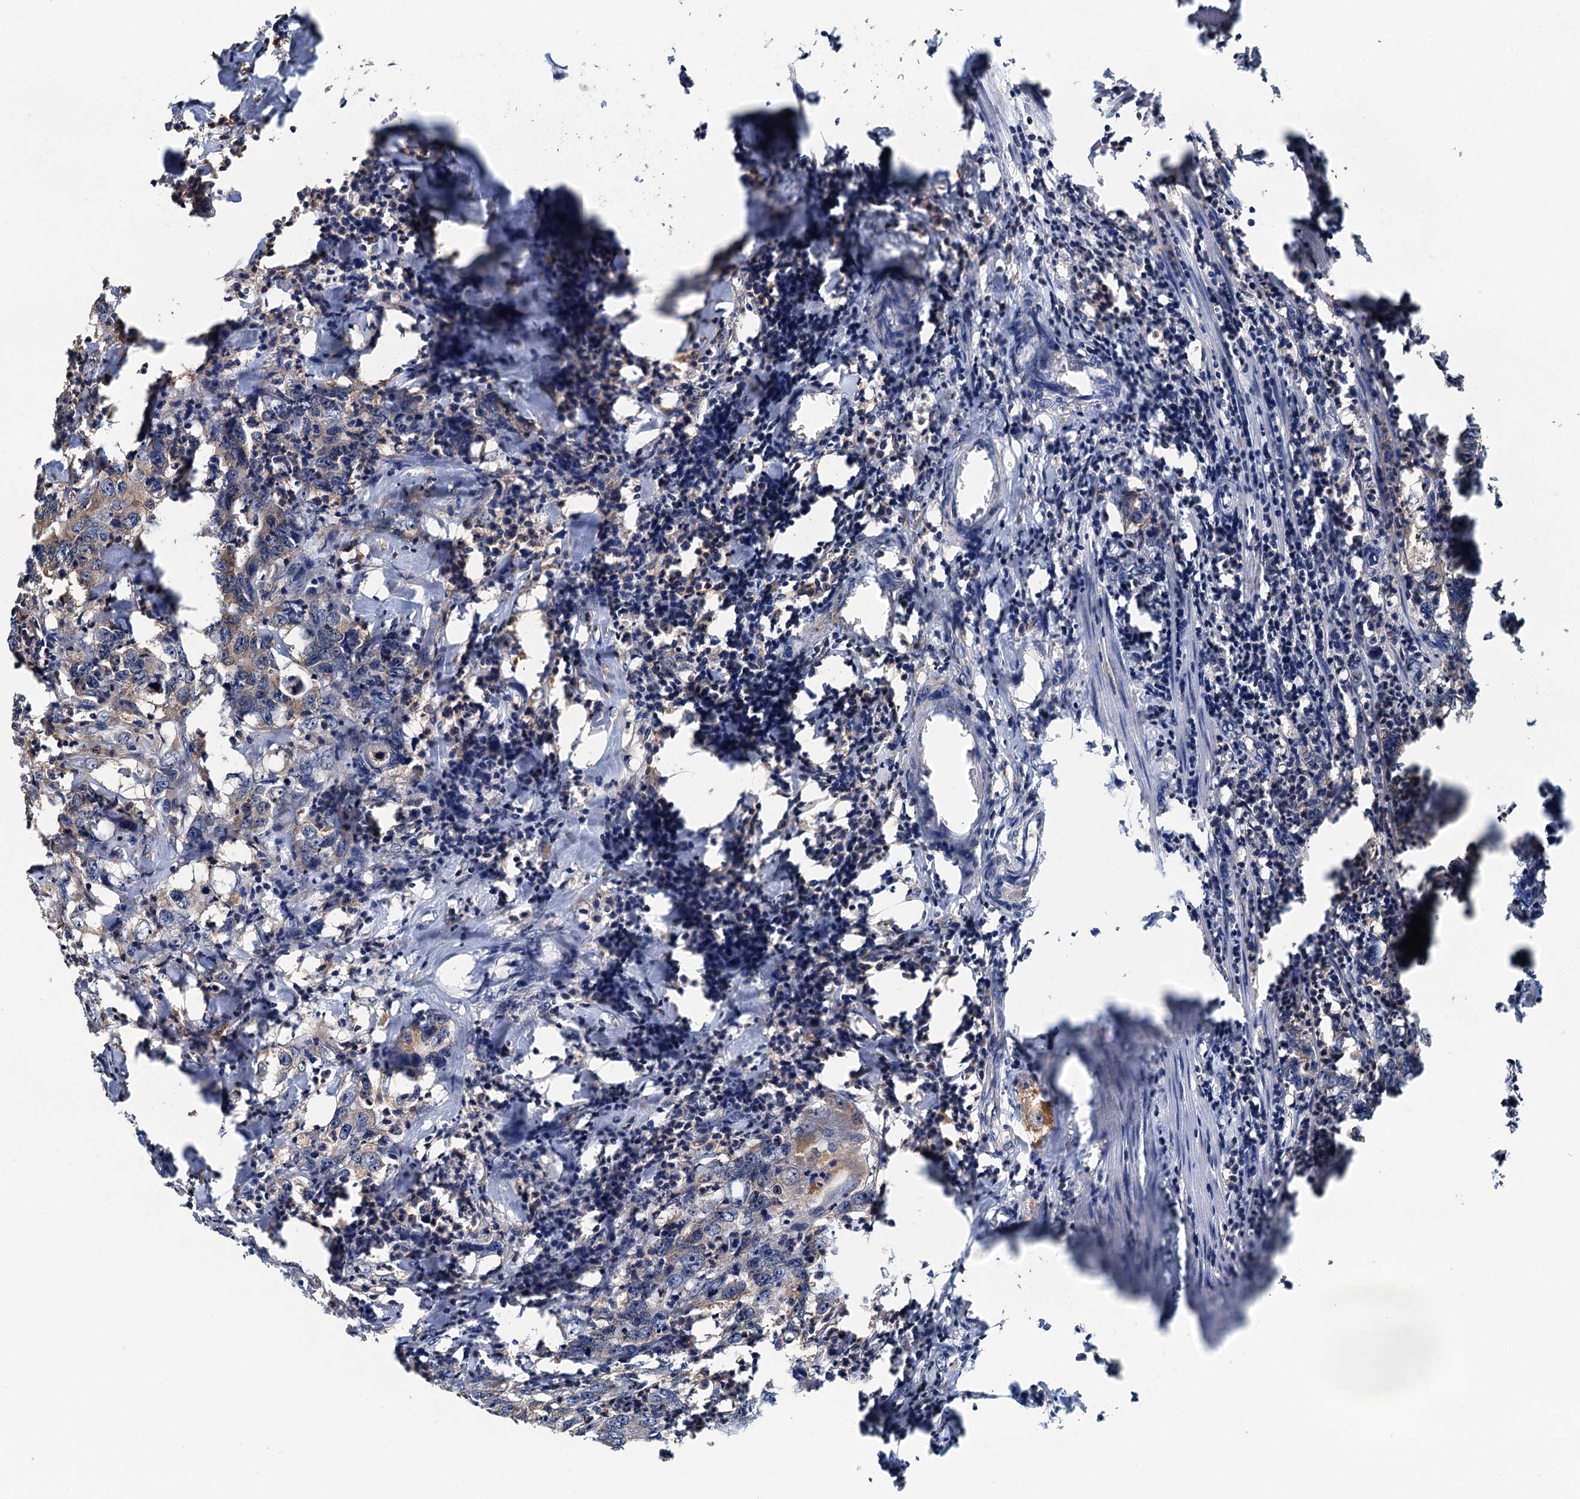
{"staining": {"intensity": "weak", "quantity": "<25%", "location": "cytoplasmic/membranous"}, "tissue": "colorectal cancer", "cell_type": "Tumor cells", "image_type": "cancer", "snomed": [{"axis": "morphology", "description": "Adenocarcinoma, NOS"}, {"axis": "topography", "description": "Colon"}], "caption": "Tumor cells are negative for protein expression in human colorectal cancer.", "gene": "USP6NL", "patient": {"sex": "female", "age": 75}}